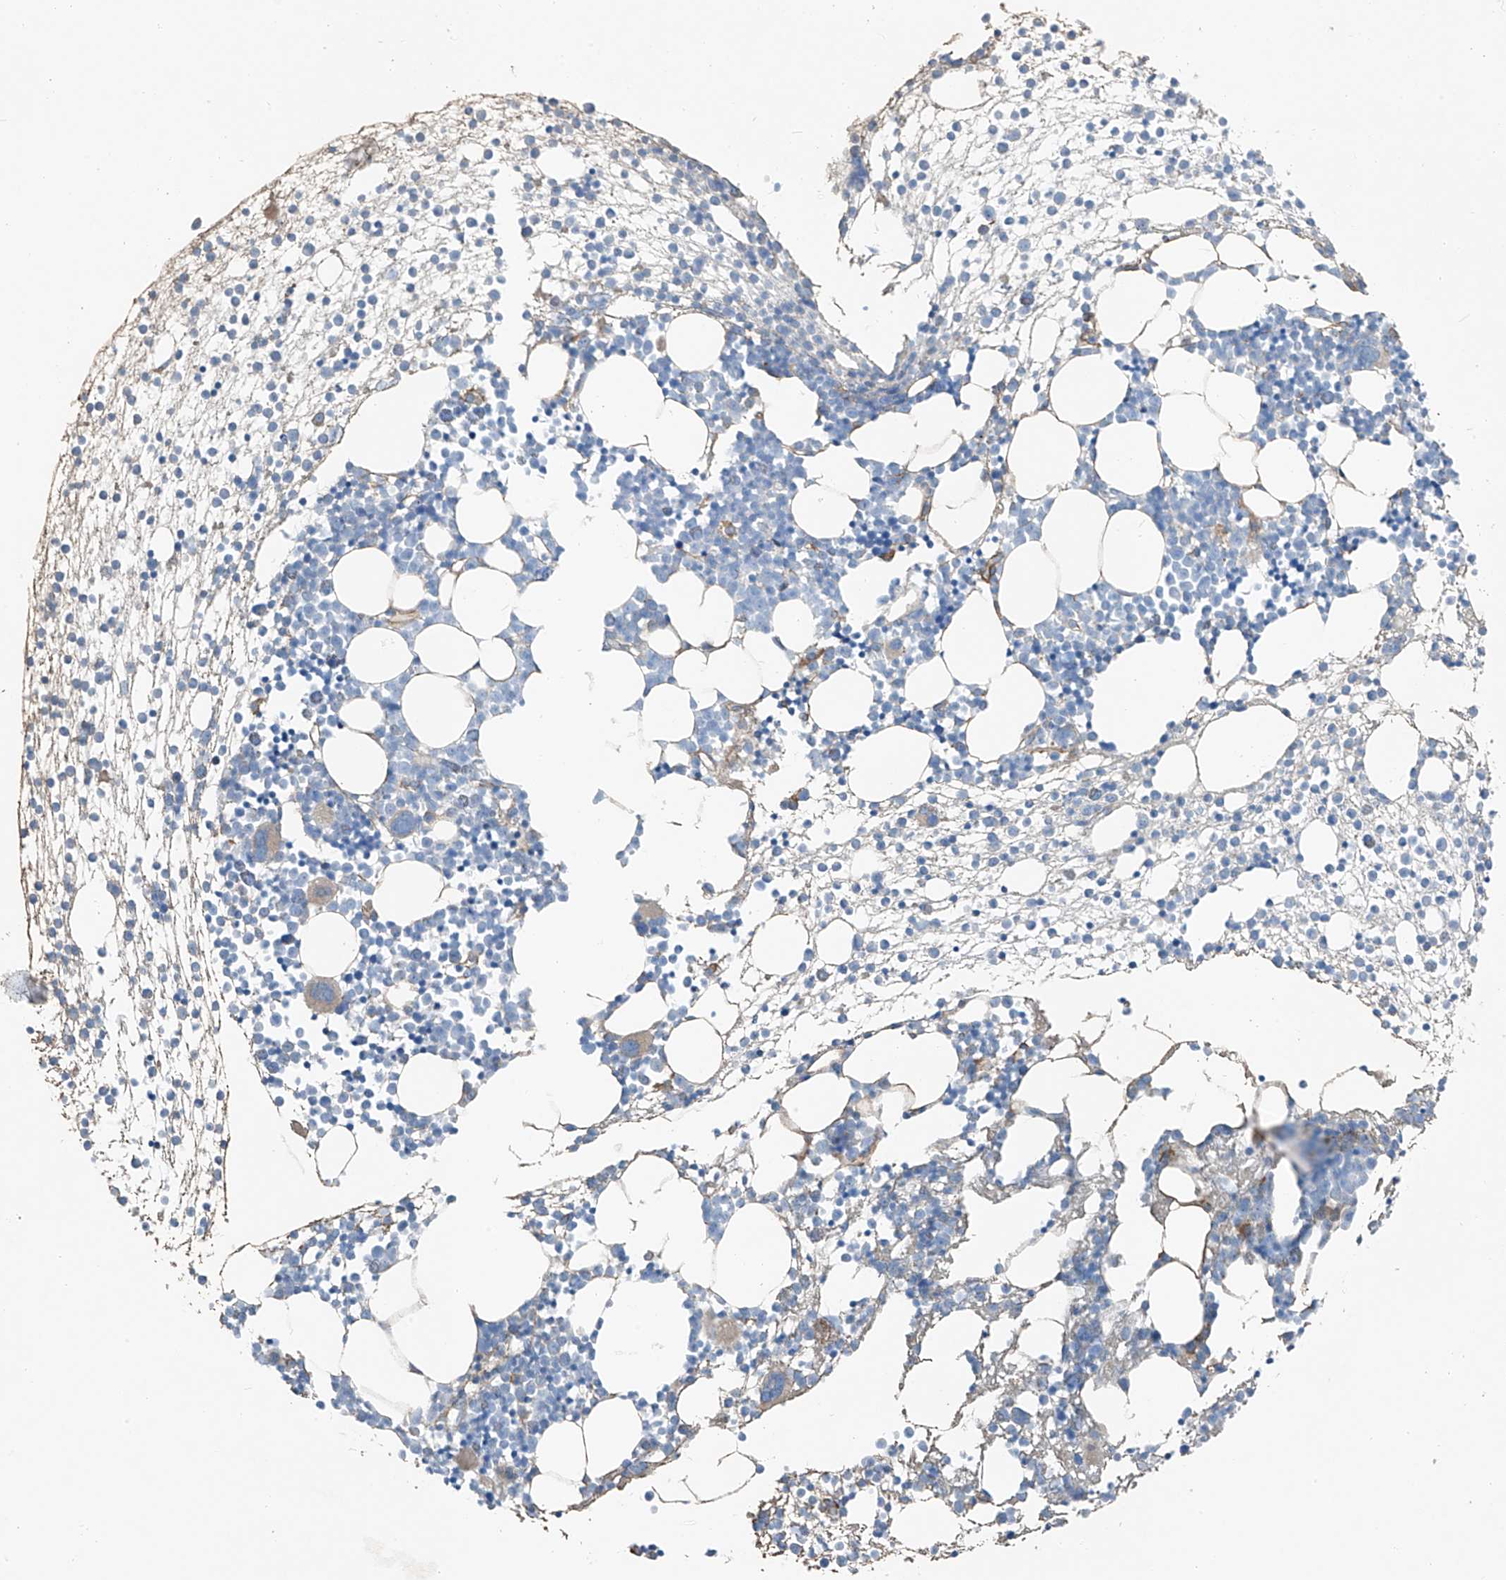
{"staining": {"intensity": "negative", "quantity": "none", "location": "none"}, "tissue": "bone marrow", "cell_type": "Hematopoietic cells", "image_type": "normal", "snomed": [{"axis": "morphology", "description": "Normal tissue, NOS"}, {"axis": "topography", "description": "Bone marrow"}], "caption": "Hematopoietic cells are negative for protein expression in normal human bone marrow. (Stains: DAB (3,3'-diaminobenzidine) immunohistochemistry (IHC) with hematoxylin counter stain, Microscopy: brightfield microscopy at high magnification).", "gene": "TNS2", "patient": {"sex": "male", "age": 54}}